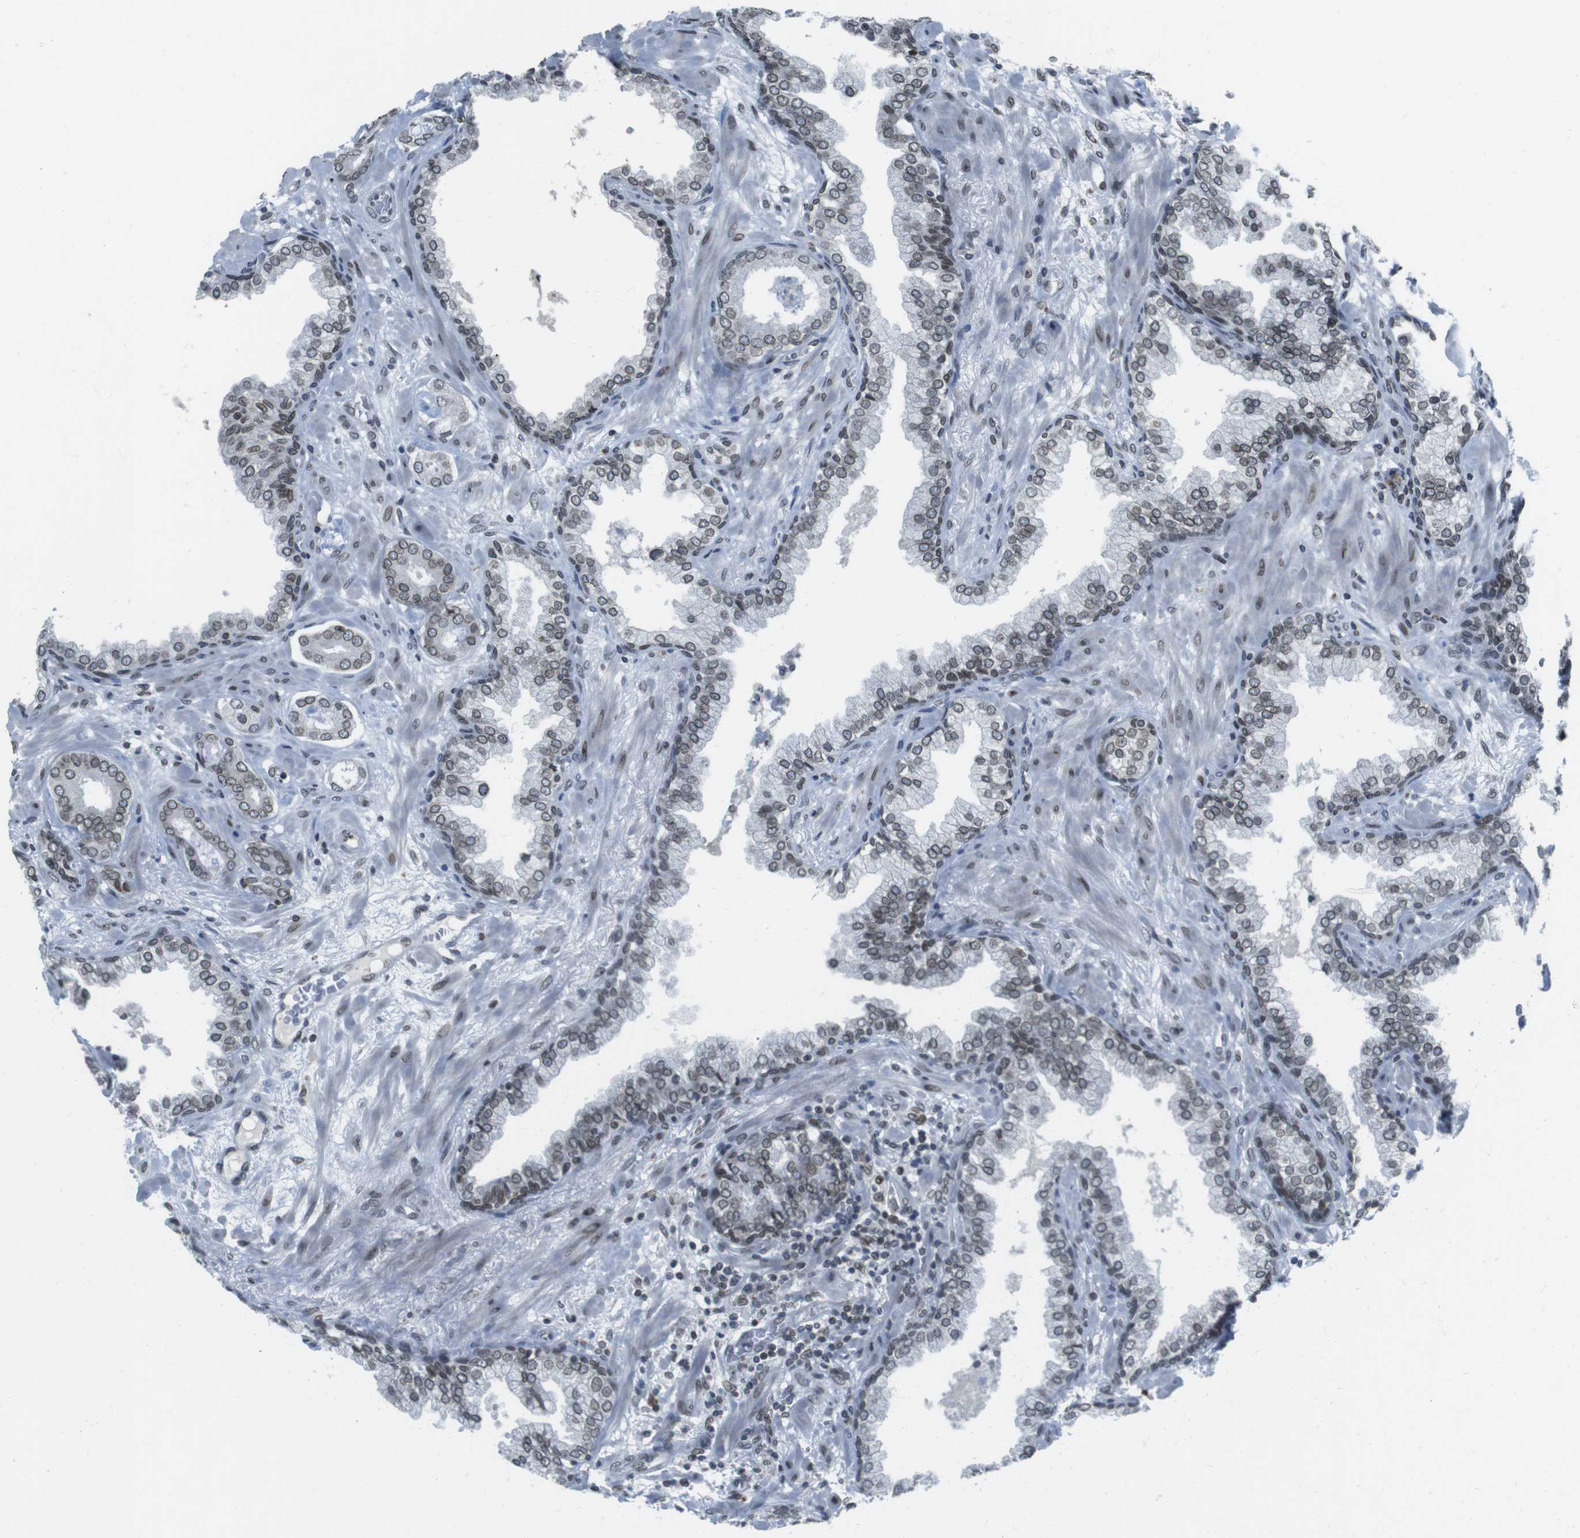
{"staining": {"intensity": "weak", "quantity": ">75%", "location": "cytoplasmic/membranous,nuclear"}, "tissue": "prostate cancer", "cell_type": "Tumor cells", "image_type": "cancer", "snomed": [{"axis": "morphology", "description": "Adenocarcinoma, Low grade"}, {"axis": "topography", "description": "Prostate"}], "caption": "Prostate cancer (low-grade adenocarcinoma) stained for a protein reveals weak cytoplasmic/membranous and nuclear positivity in tumor cells.", "gene": "MAD1L1", "patient": {"sex": "male", "age": 53}}